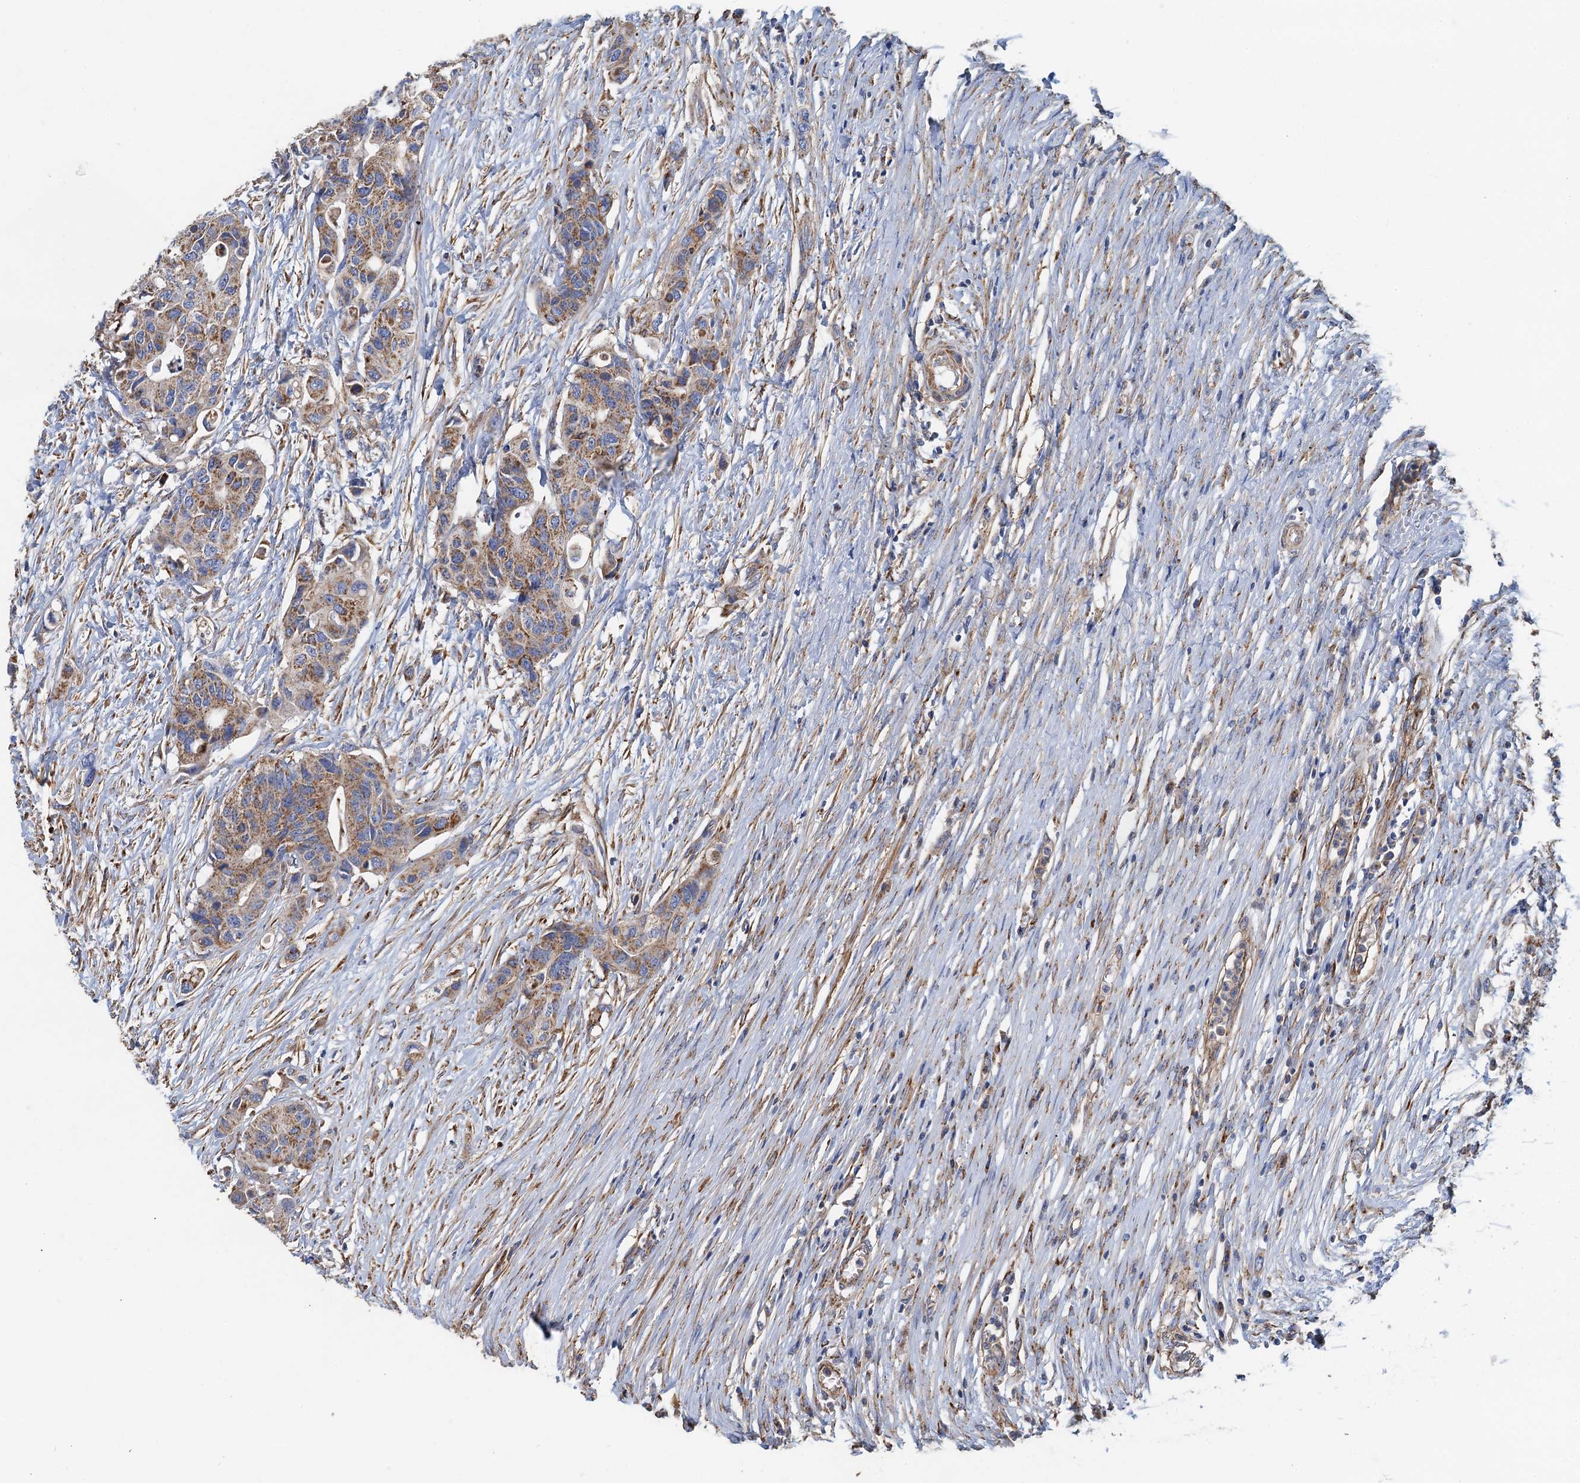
{"staining": {"intensity": "moderate", "quantity": "25%-75%", "location": "cytoplasmic/membranous"}, "tissue": "colorectal cancer", "cell_type": "Tumor cells", "image_type": "cancer", "snomed": [{"axis": "morphology", "description": "Adenocarcinoma, NOS"}, {"axis": "topography", "description": "Colon"}], "caption": "There is medium levels of moderate cytoplasmic/membranous staining in tumor cells of colorectal cancer (adenocarcinoma), as demonstrated by immunohistochemical staining (brown color).", "gene": "GCSH", "patient": {"sex": "male", "age": 77}}